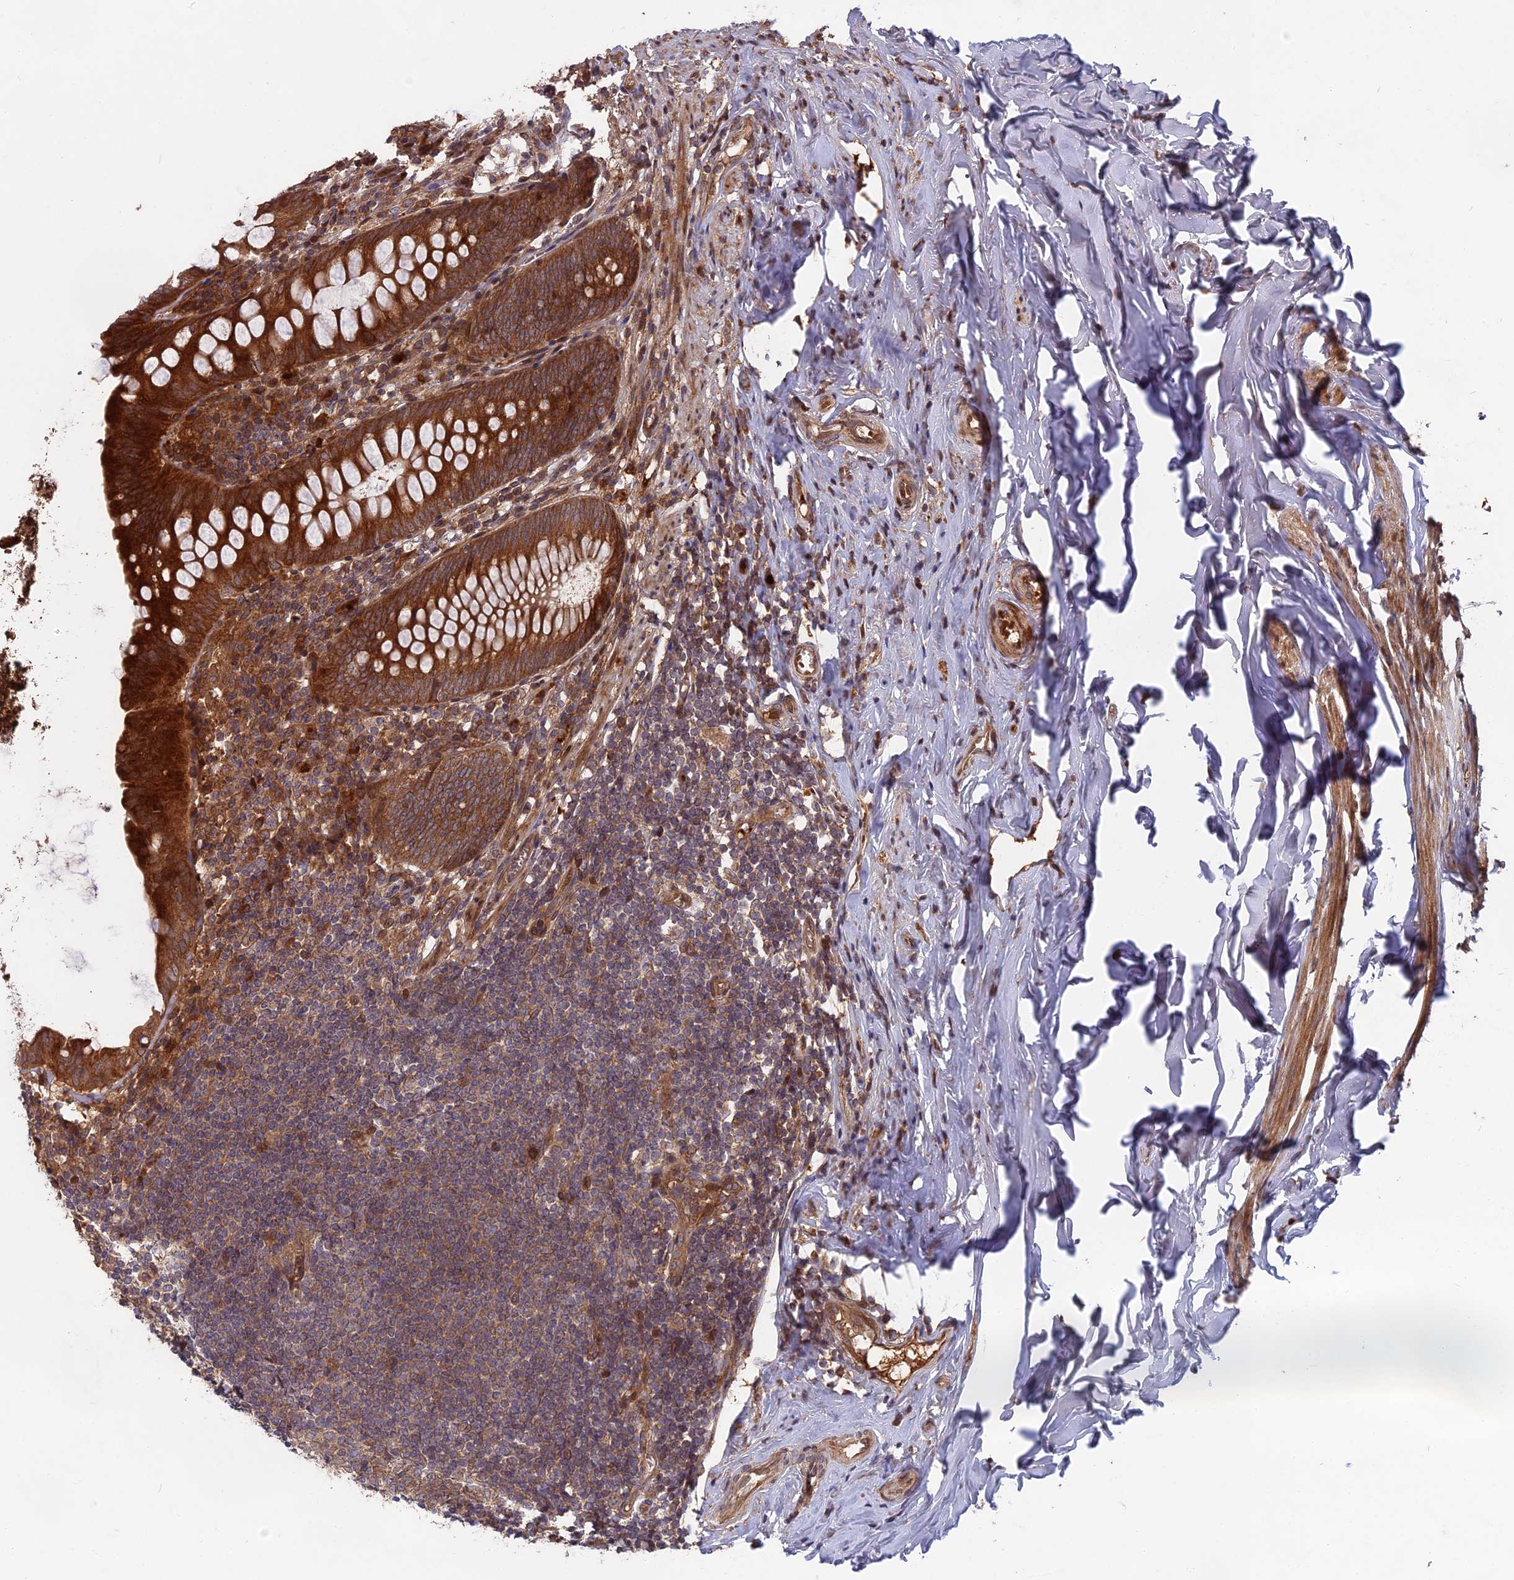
{"staining": {"intensity": "strong", "quantity": ">75%", "location": "cytoplasmic/membranous"}, "tissue": "appendix", "cell_type": "Glandular cells", "image_type": "normal", "snomed": [{"axis": "morphology", "description": "Normal tissue, NOS"}, {"axis": "topography", "description": "Appendix"}], "caption": "This is a photomicrograph of IHC staining of unremarkable appendix, which shows strong staining in the cytoplasmic/membranous of glandular cells.", "gene": "TMUB2", "patient": {"sex": "female", "age": 51}}